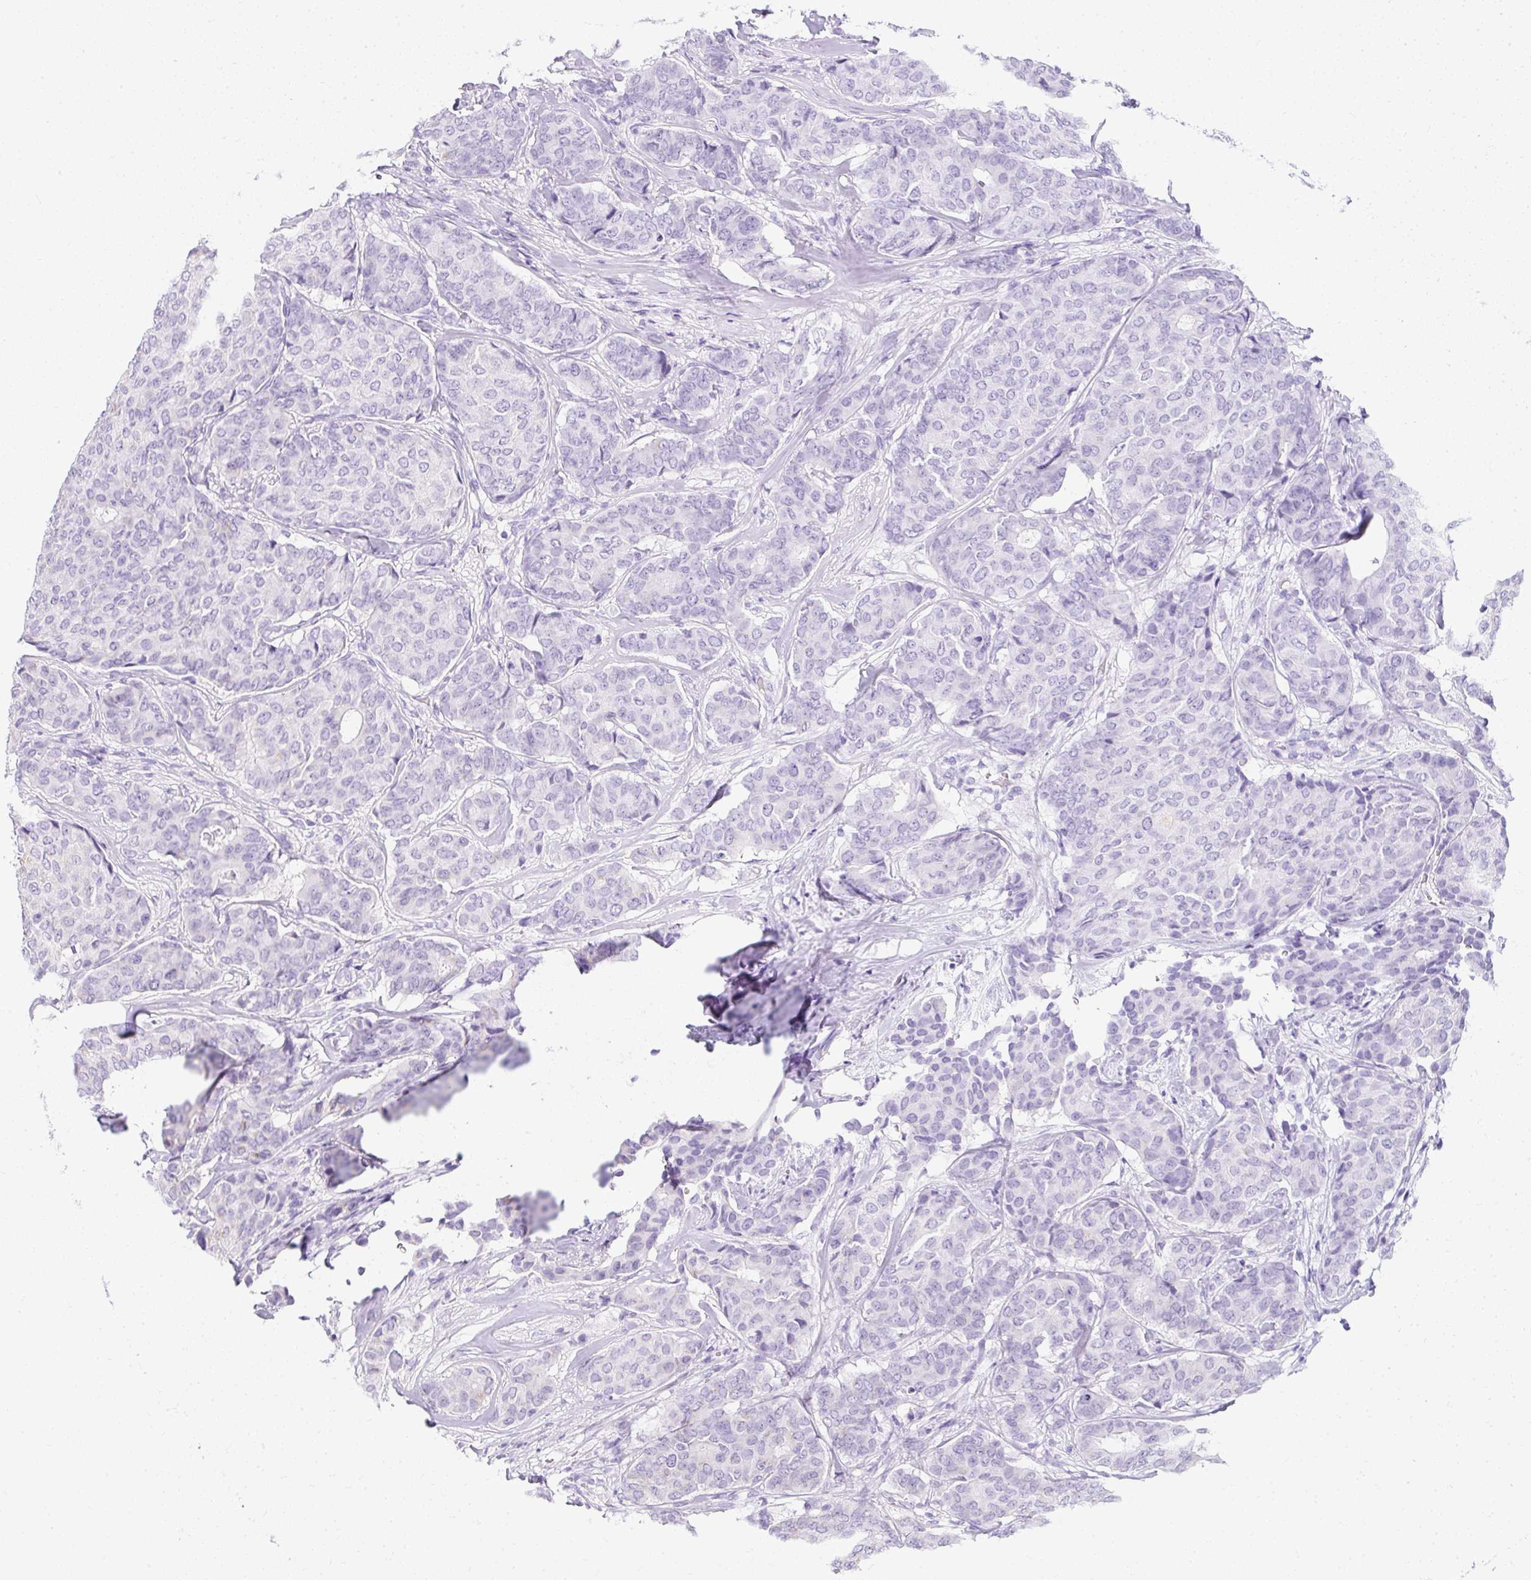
{"staining": {"intensity": "negative", "quantity": "none", "location": "none"}, "tissue": "breast cancer", "cell_type": "Tumor cells", "image_type": "cancer", "snomed": [{"axis": "morphology", "description": "Duct carcinoma"}, {"axis": "topography", "description": "Breast"}], "caption": "Micrograph shows no significant protein staining in tumor cells of breast cancer.", "gene": "DTX4", "patient": {"sex": "female", "age": 75}}